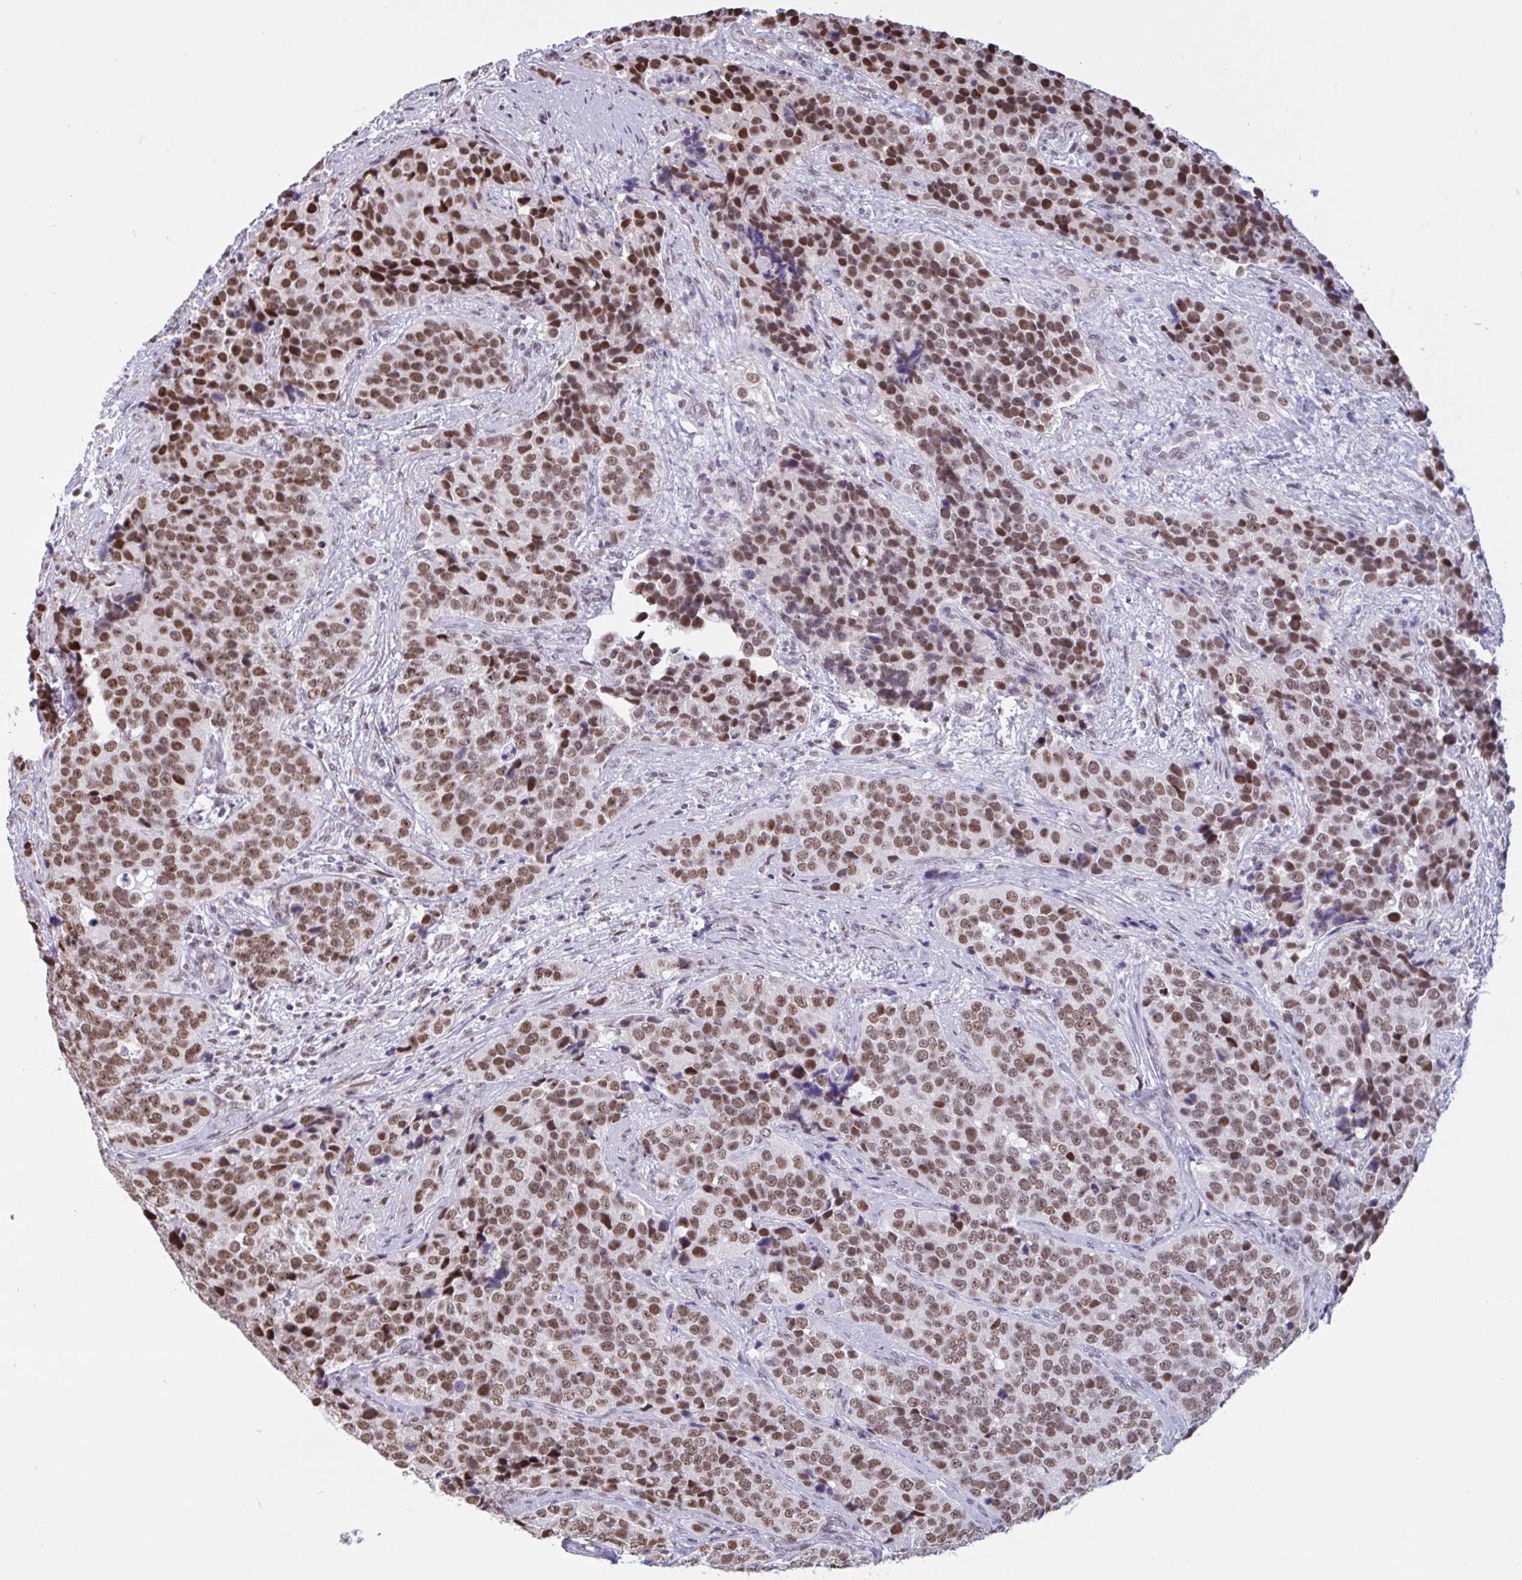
{"staining": {"intensity": "moderate", "quantity": ">75%", "location": "nuclear"}, "tissue": "urothelial cancer", "cell_type": "Tumor cells", "image_type": "cancer", "snomed": [{"axis": "morphology", "description": "Urothelial carcinoma, NOS"}, {"axis": "topography", "description": "Urinary bladder"}], "caption": "Tumor cells display moderate nuclear staining in approximately >75% of cells in transitional cell carcinoma.", "gene": "CBFA2T2", "patient": {"sex": "male", "age": 52}}